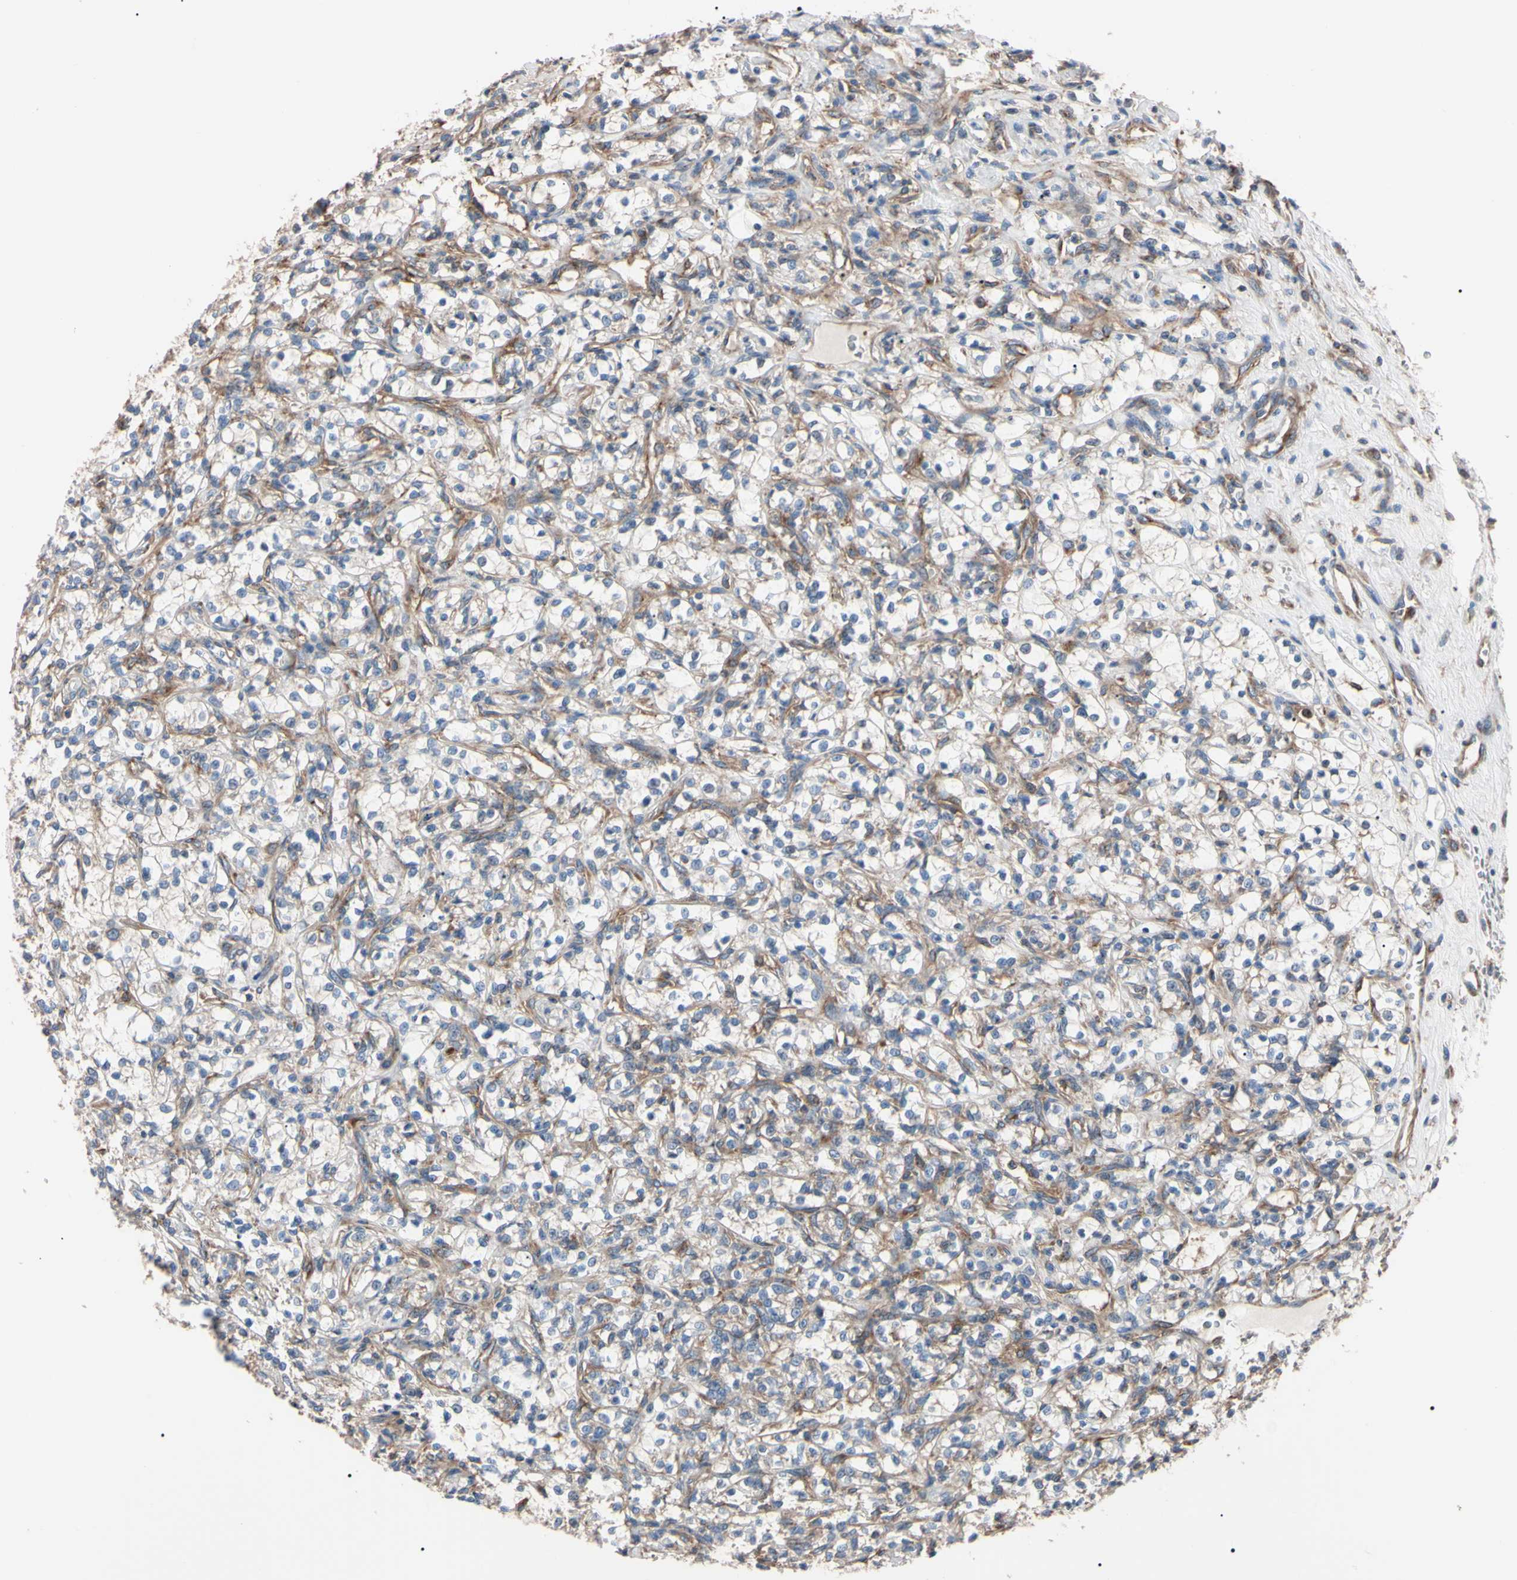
{"staining": {"intensity": "weak", "quantity": ">75%", "location": "cytoplasmic/membranous"}, "tissue": "renal cancer", "cell_type": "Tumor cells", "image_type": "cancer", "snomed": [{"axis": "morphology", "description": "Adenocarcinoma, NOS"}, {"axis": "topography", "description": "Kidney"}], "caption": "Tumor cells exhibit weak cytoplasmic/membranous expression in about >75% of cells in renal cancer (adenocarcinoma). (DAB (3,3'-diaminobenzidine) IHC, brown staining for protein, blue staining for nuclei).", "gene": "PRKACA", "patient": {"sex": "female", "age": 69}}